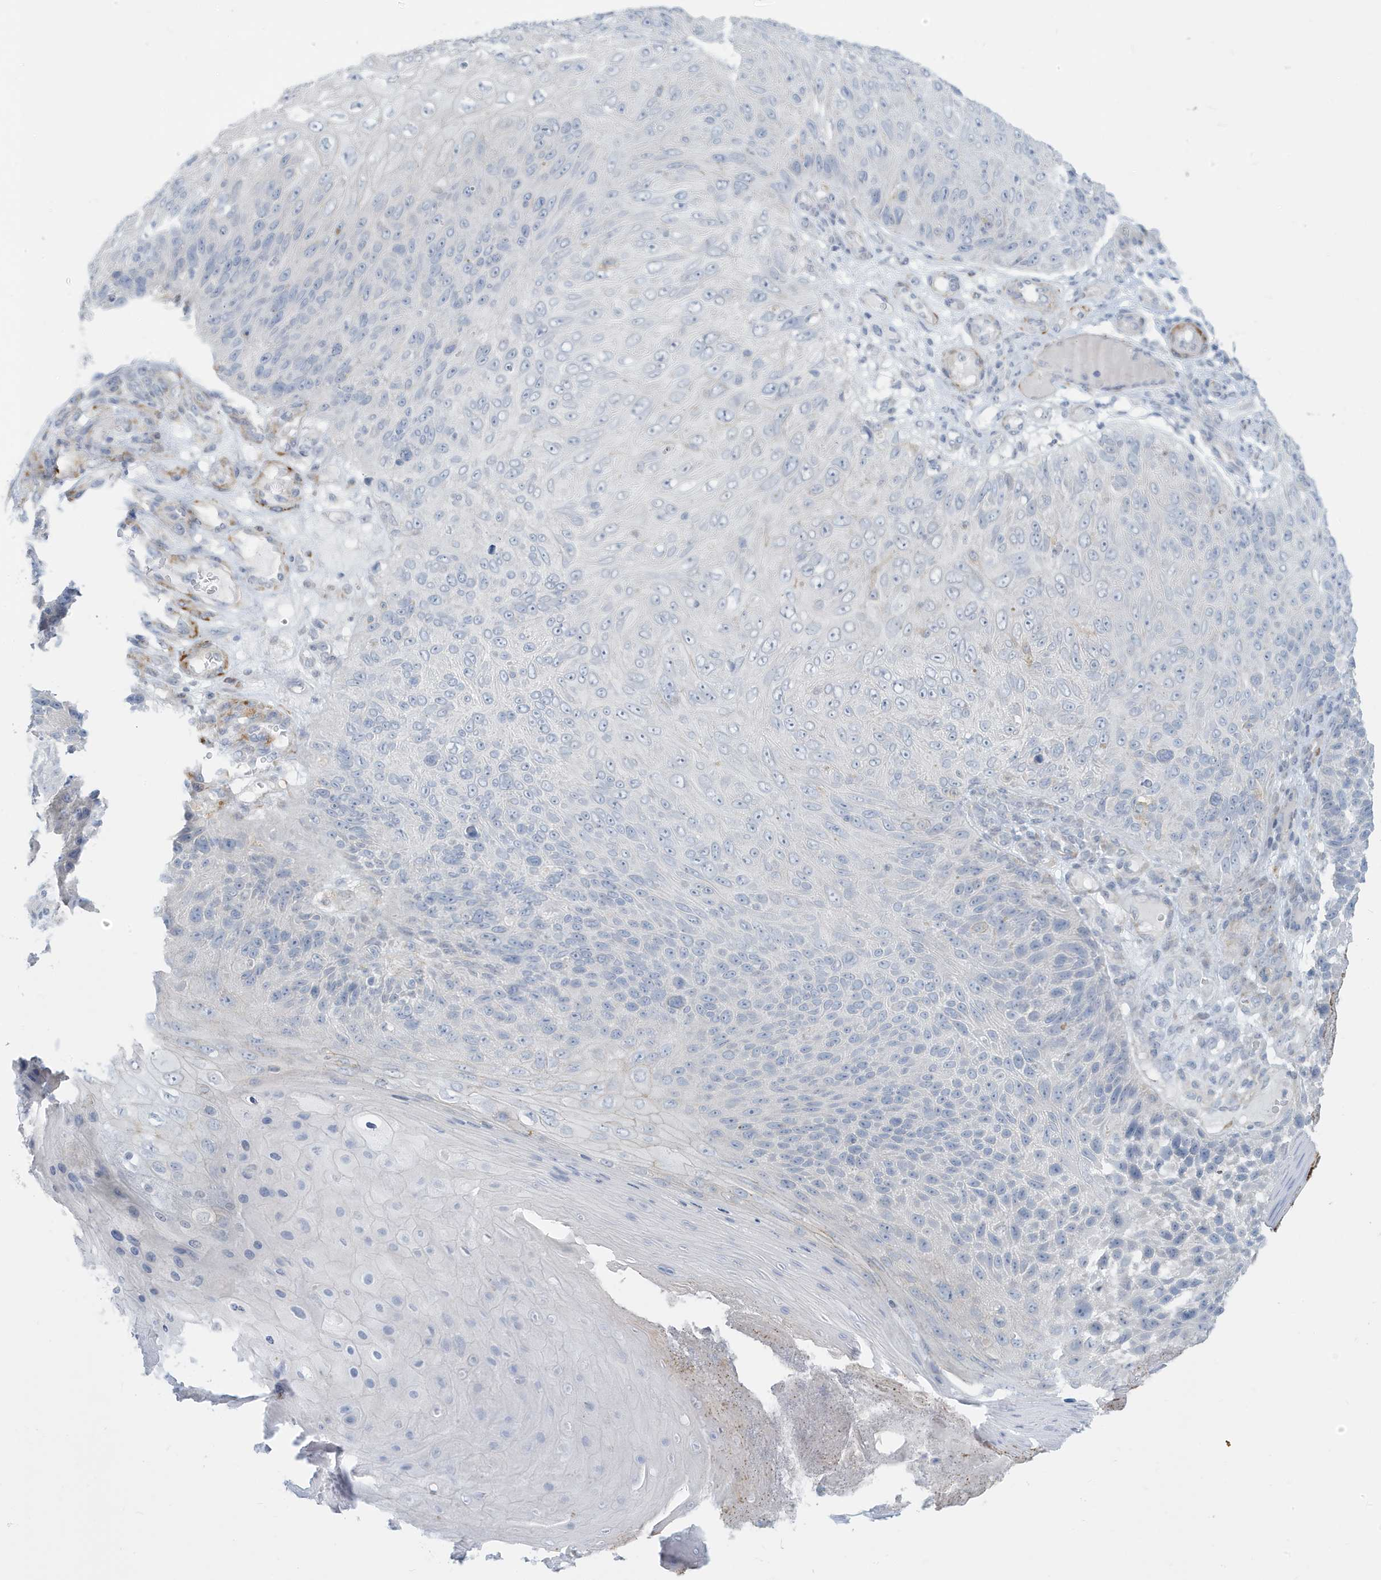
{"staining": {"intensity": "negative", "quantity": "none", "location": "none"}, "tissue": "skin cancer", "cell_type": "Tumor cells", "image_type": "cancer", "snomed": [{"axis": "morphology", "description": "Squamous cell carcinoma, NOS"}, {"axis": "topography", "description": "Skin"}], "caption": "IHC photomicrograph of neoplastic tissue: human skin cancer stained with DAB shows no significant protein expression in tumor cells.", "gene": "PERM1", "patient": {"sex": "female", "age": 88}}